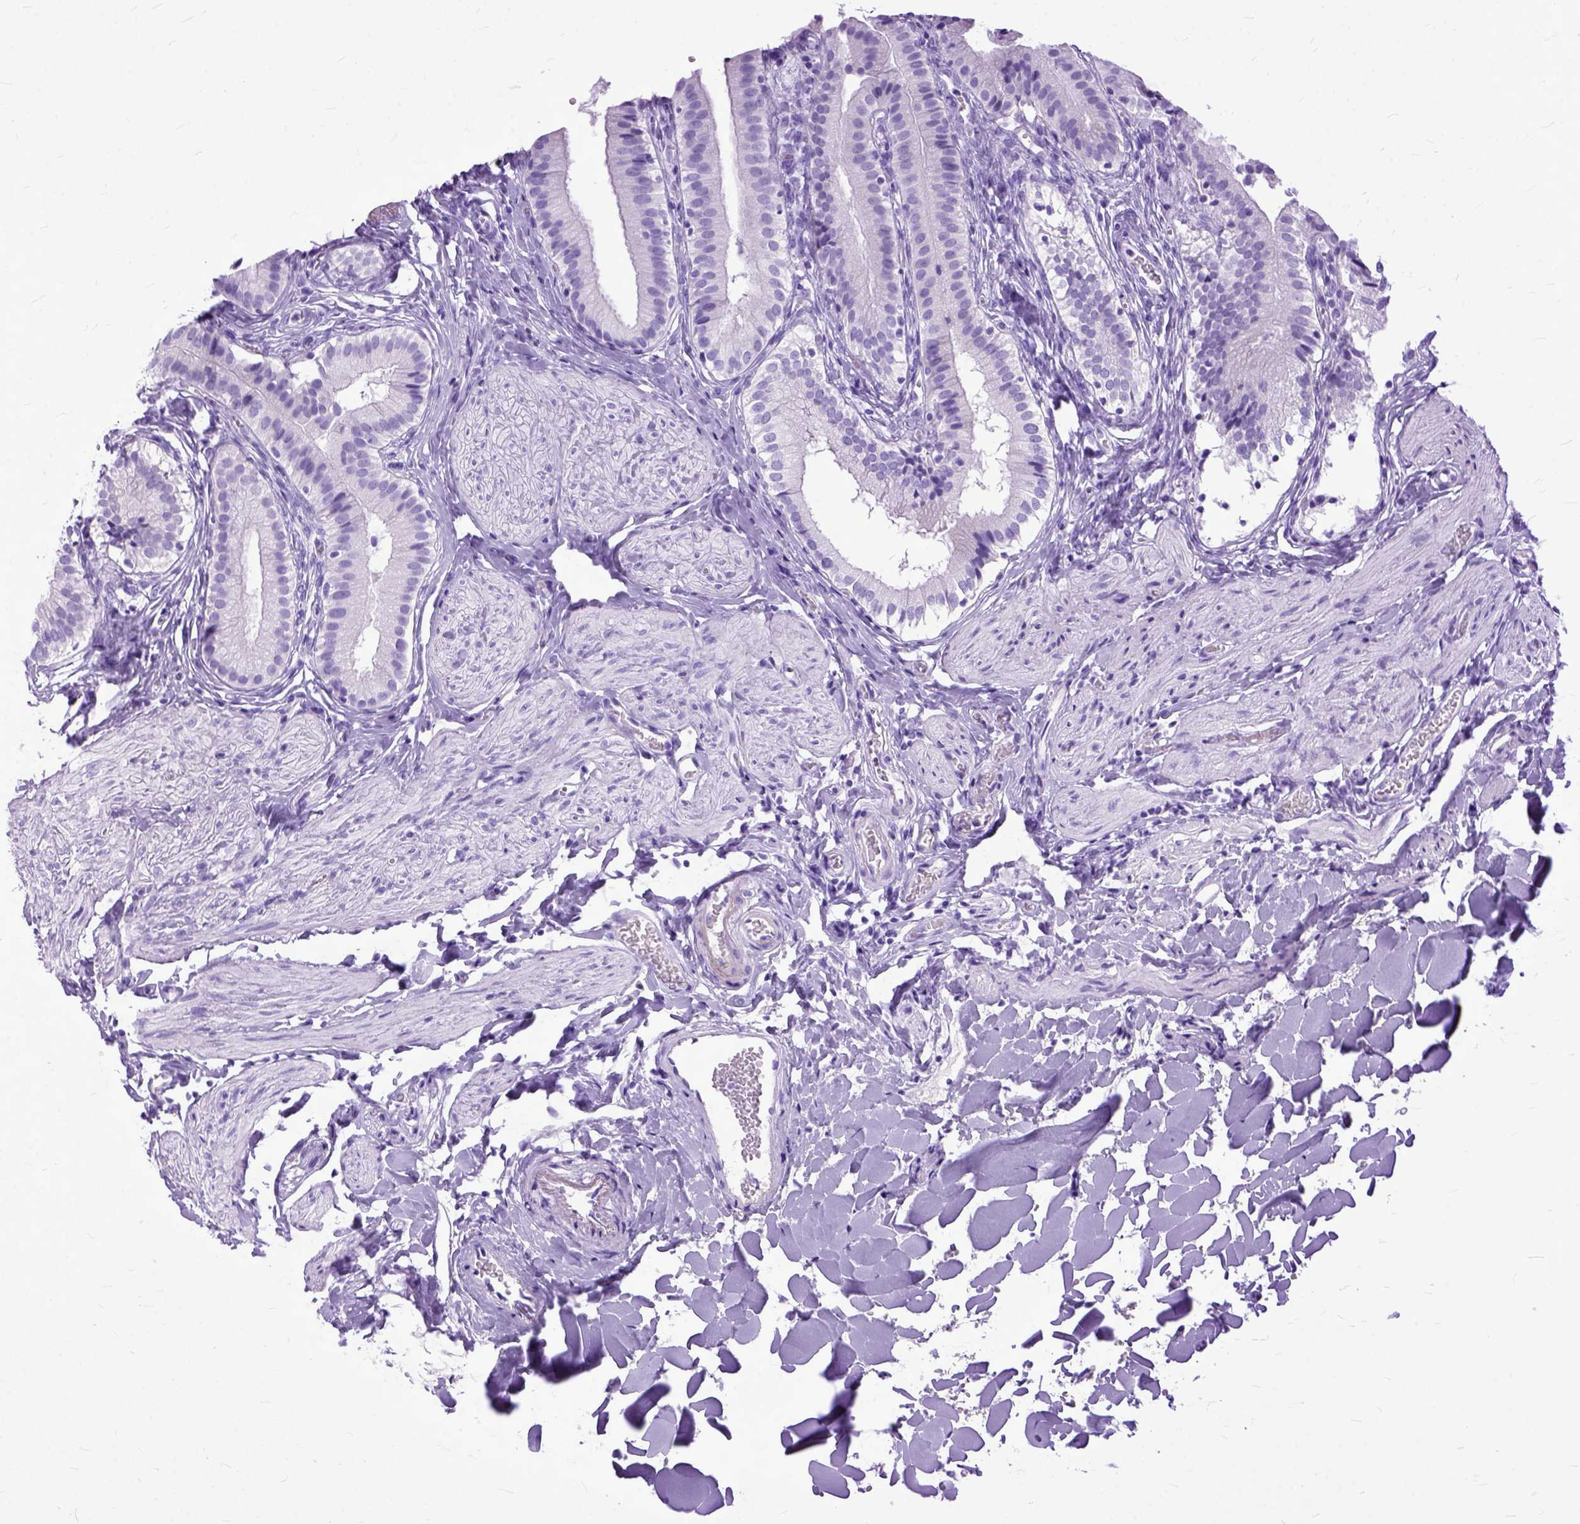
{"staining": {"intensity": "negative", "quantity": "none", "location": "none"}, "tissue": "gallbladder", "cell_type": "Glandular cells", "image_type": "normal", "snomed": [{"axis": "morphology", "description": "Normal tissue, NOS"}, {"axis": "topography", "description": "Gallbladder"}], "caption": "Immunohistochemistry of benign gallbladder demonstrates no positivity in glandular cells. (DAB (3,3'-diaminobenzidine) immunohistochemistry with hematoxylin counter stain).", "gene": "GNGT1", "patient": {"sex": "female", "age": 47}}